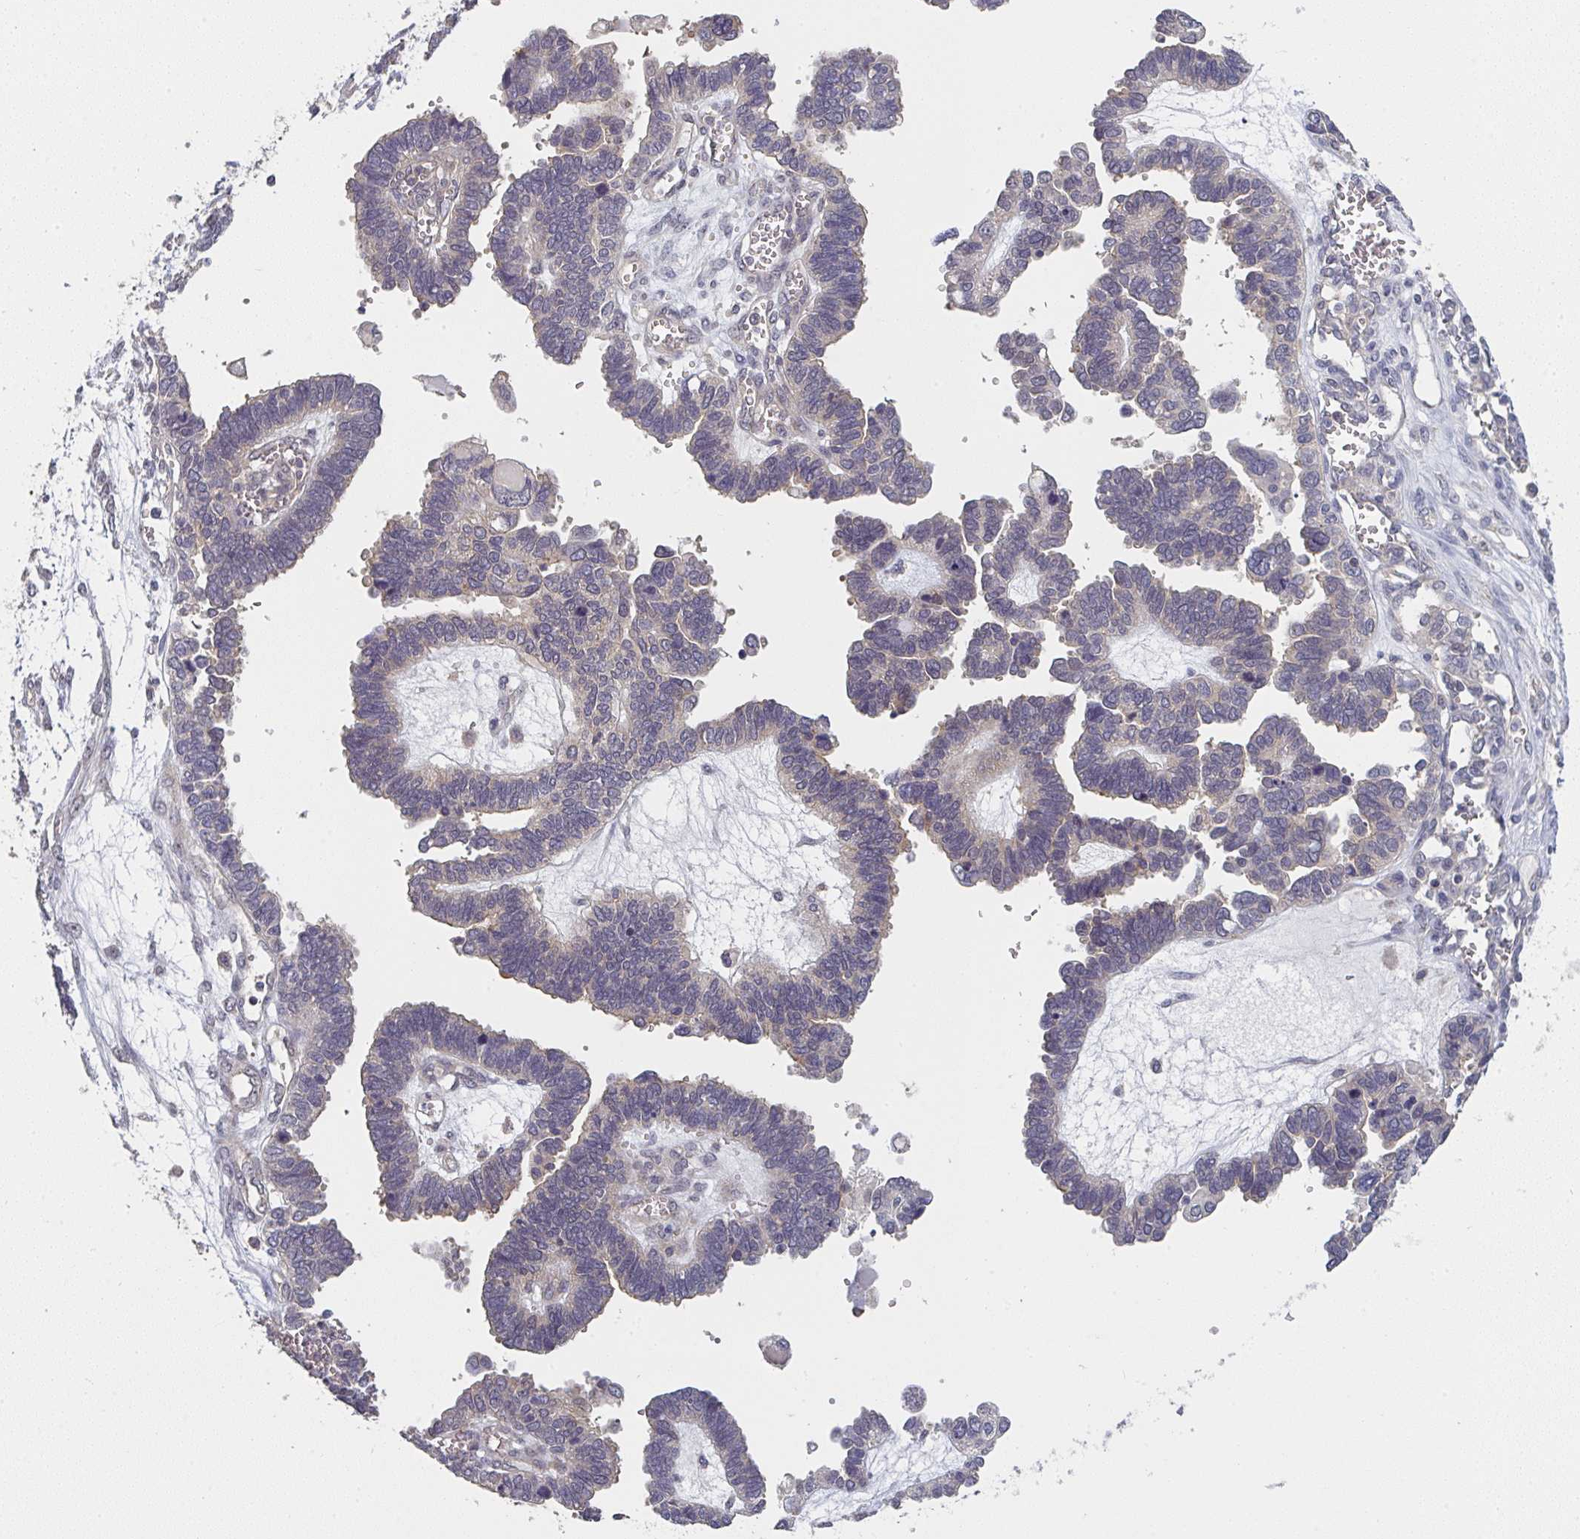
{"staining": {"intensity": "negative", "quantity": "none", "location": "none"}, "tissue": "ovarian cancer", "cell_type": "Tumor cells", "image_type": "cancer", "snomed": [{"axis": "morphology", "description": "Cystadenocarcinoma, serous, NOS"}, {"axis": "topography", "description": "Ovary"}], "caption": "Immunohistochemical staining of human ovarian serous cystadenocarcinoma displays no significant staining in tumor cells. Brightfield microscopy of IHC stained with DAB (brown) and hematoxylin (blue), captured at high magnification.", "gene": "RANGRF", "patient": {"sex": "female", "age": 51}}